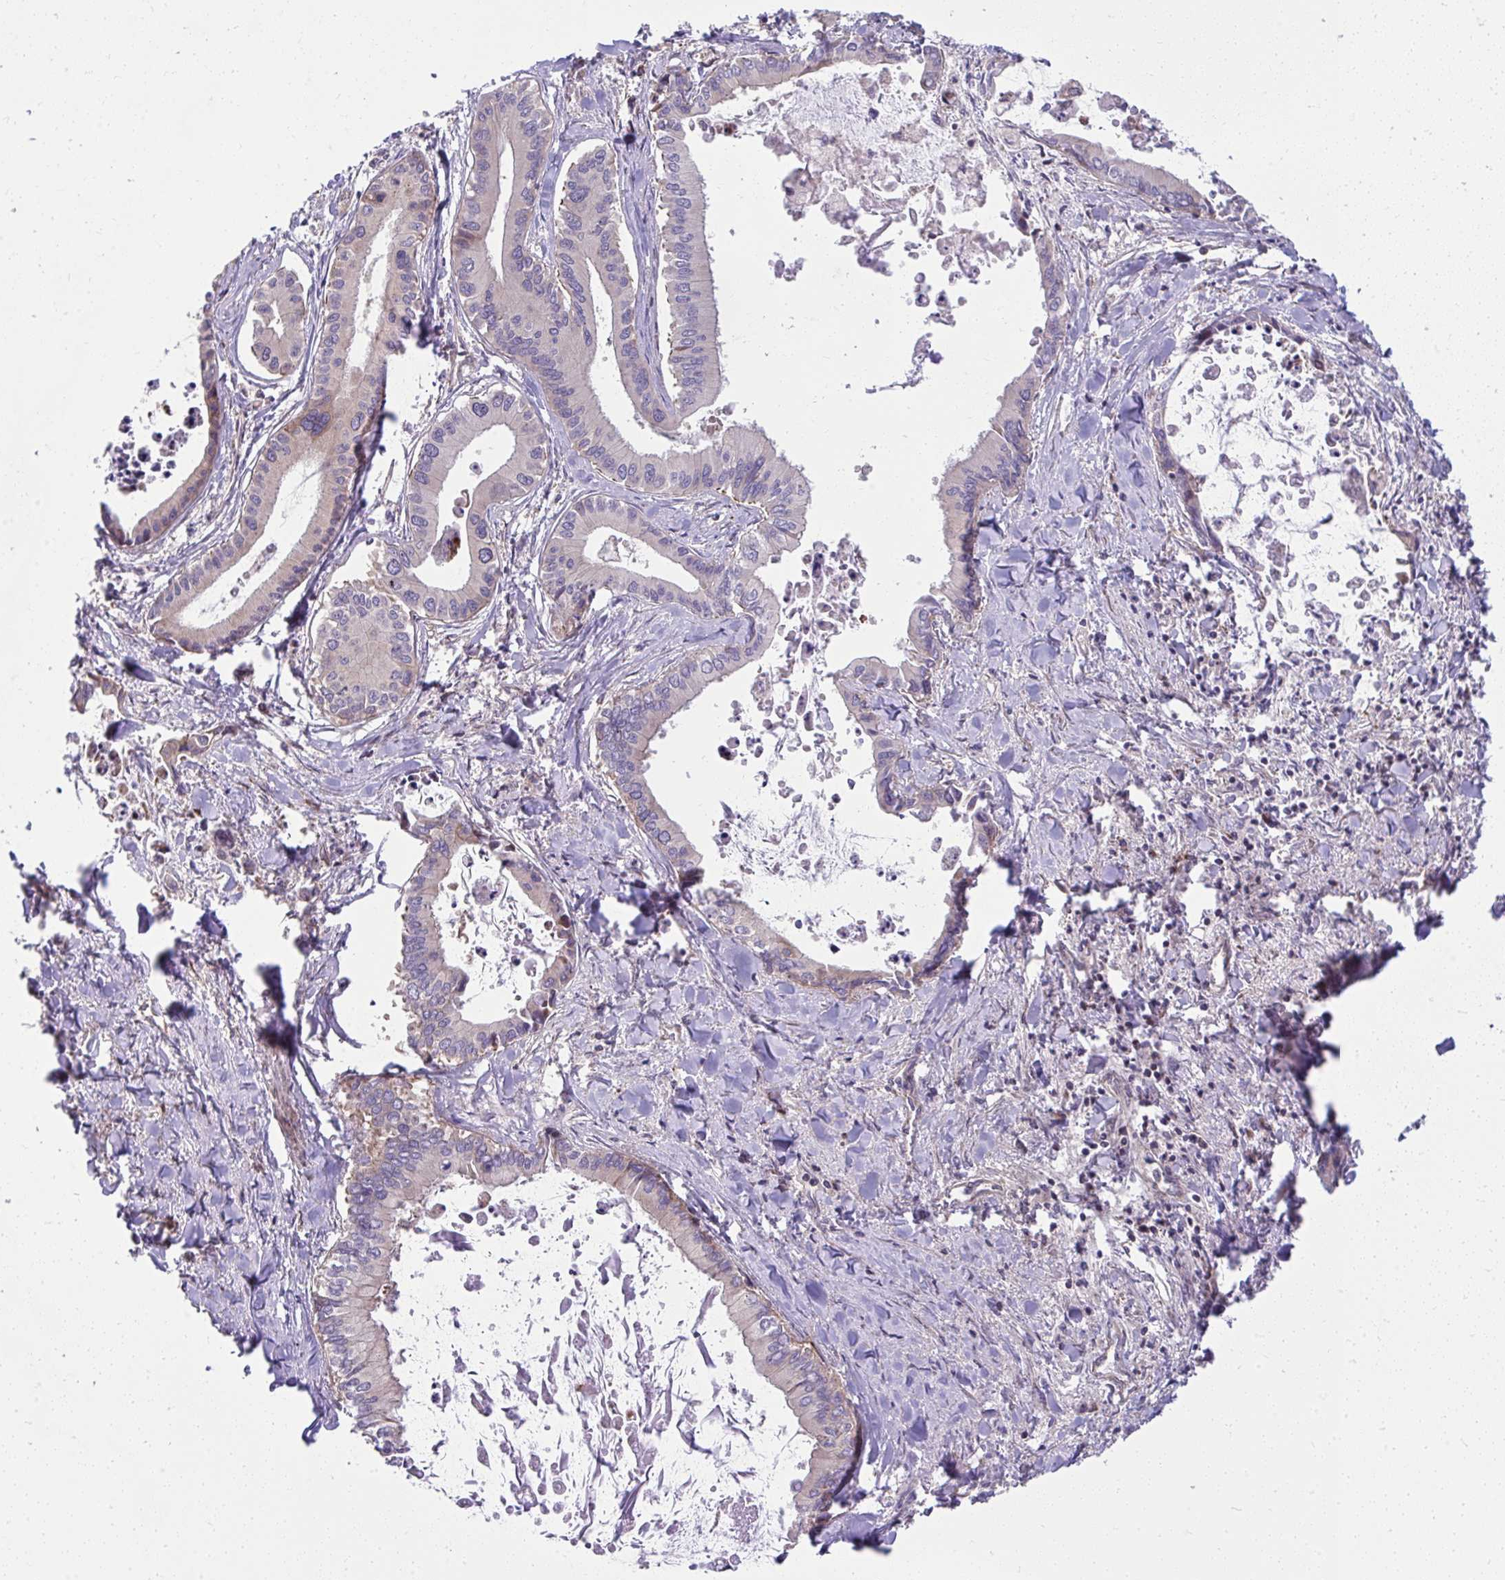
{"staining": {"intensity": "negative", "quantity": "none", "location": "none"}, "tissue": "liver cancer", "cell_type": "Tumor cells", "image_type": "cancer", "snomed": [{"axis": "morphology", "description": "Cholangiocarcinoma"}, {"axis": "topography", "description": "Liver"}], "caption": "The immunohistochemistry photomicrograph has no significant staining in tumor cells of liver cancer tissue.", "gene": "NMNAT3", "patient": {"sex": "male", "age": 66}}